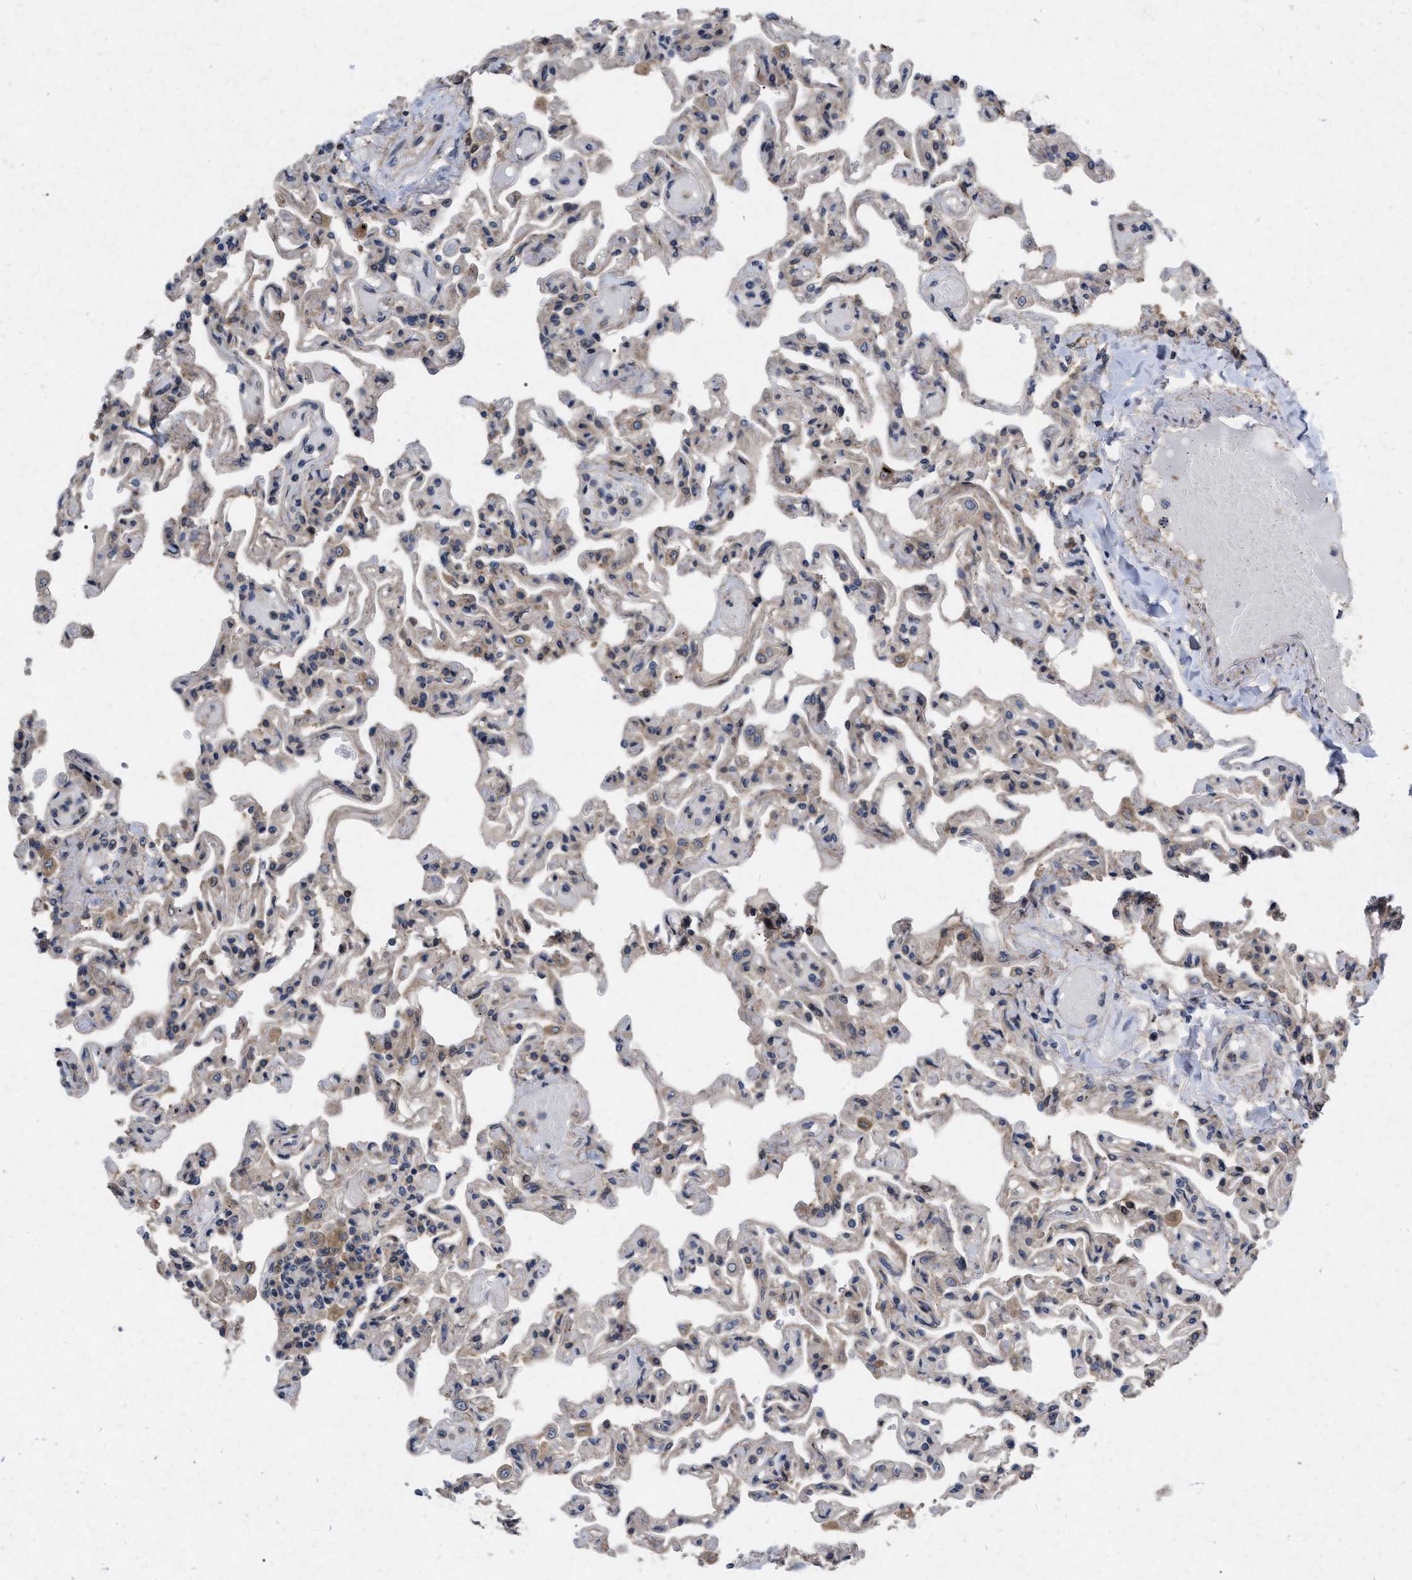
{"staining": {"intensity": "weak", "quantity": "25%-75%", "location": "cytoplasmic/membranous"}, "tissue": "lung", "cell_type": "Alveolar cells", "image_type": "normal", "snomed": [{"axis": "morphology", "description": "Normal tissue, NOS"}, {"axis": "topography", "description": "Lung"}], "caption": "Immunohistochemistry (IHC) histopathology image of unremarkable lung: human lung stained using IHC displays low levels of weak protein expression localized specifically in the cytoplasmic/membranous of alveolar cells, appearing as a cytoplasmic/membranous brown color.", "gene": "CDKN2C", "patient": {"sex": "male", "age": 21}}